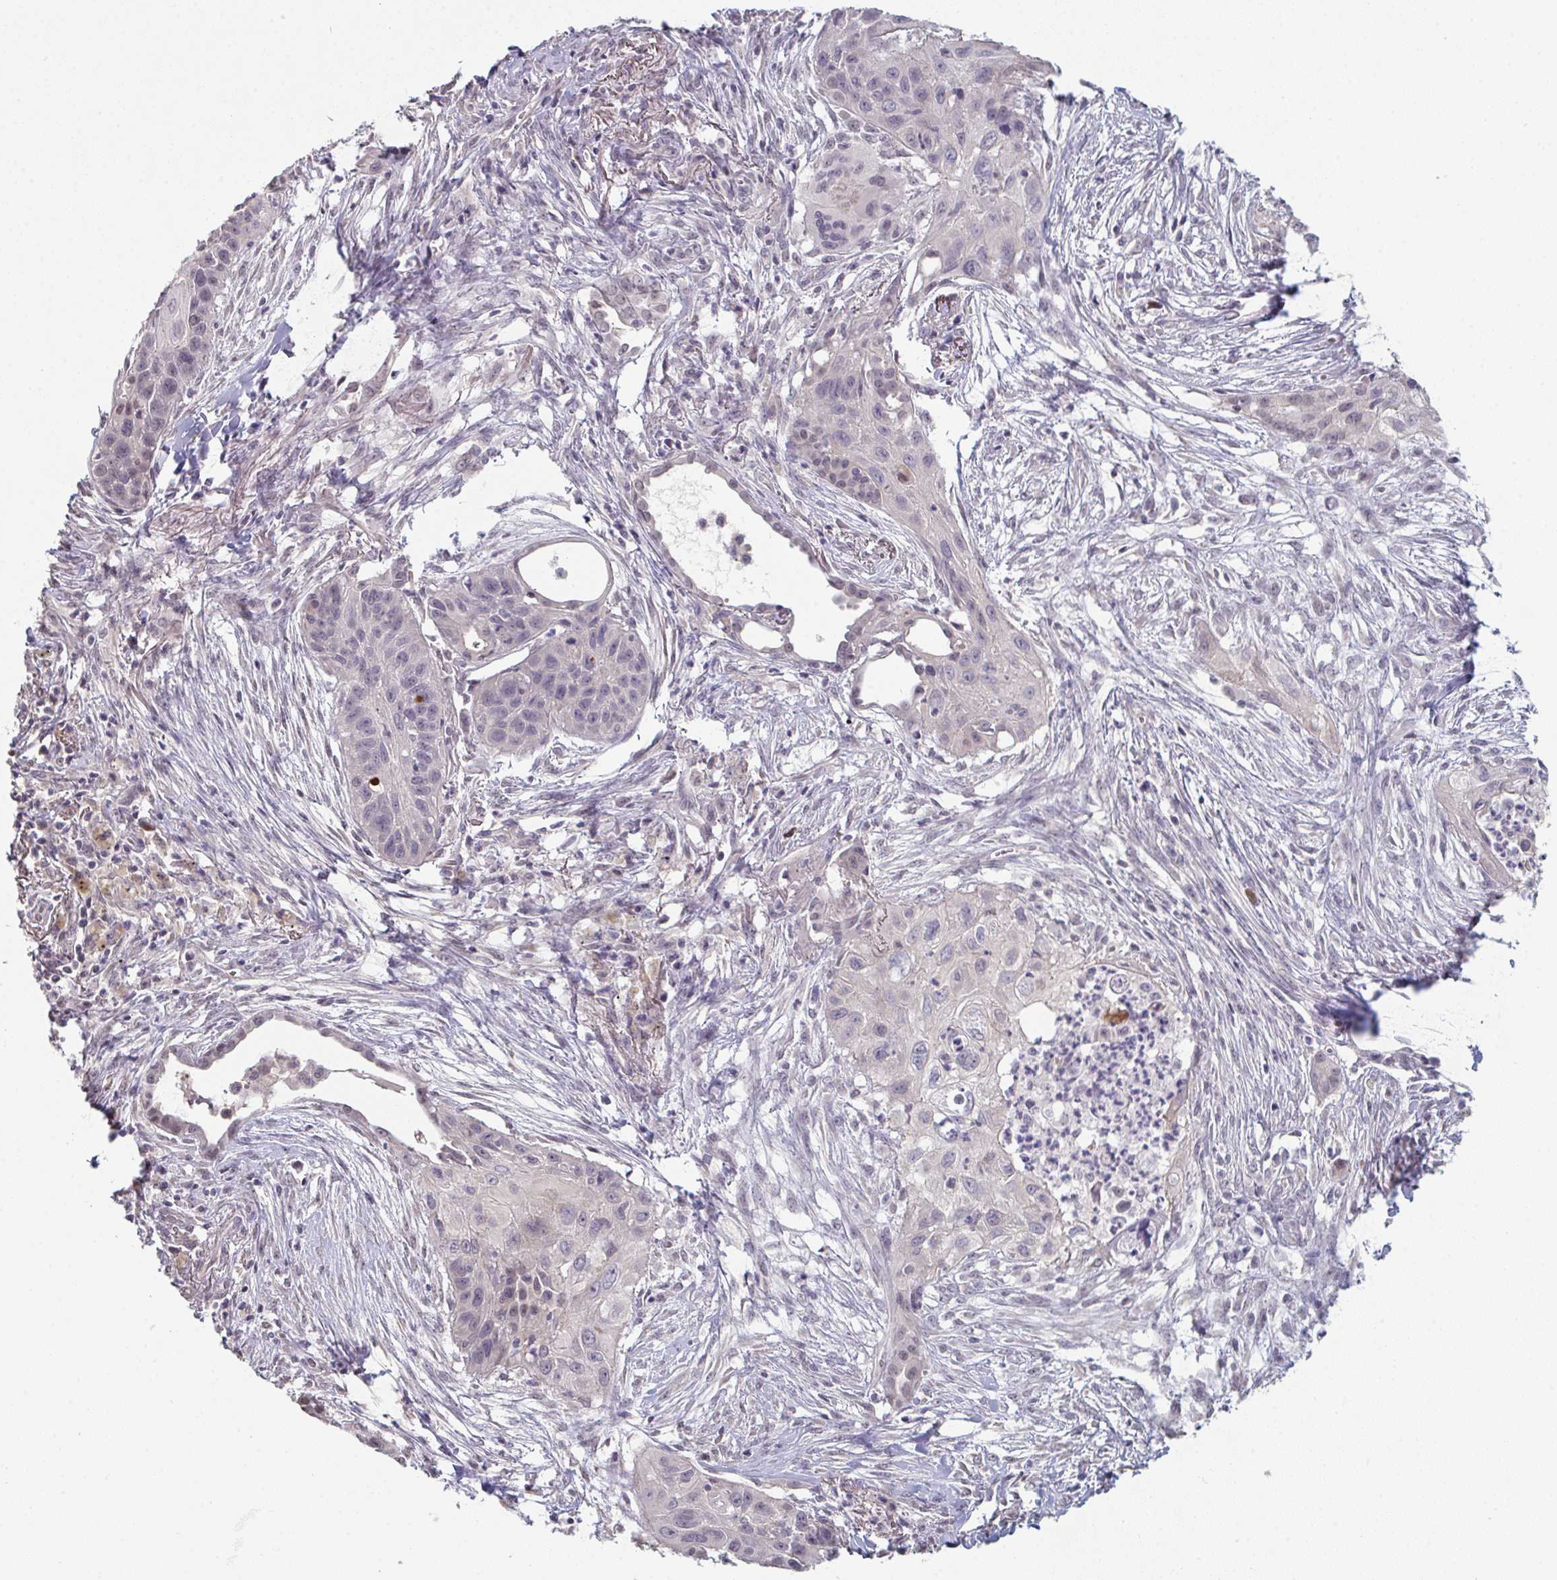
{"staining": {"intensity": "negative", "quantity": "none", "location": "none"}, "tissue": "lung cancer", "cell_type": "Tumor cells", "image_type": "cancer", "snomed": [{"axis": "morphology", "description": "Squamous cell carcinoma, NOS"}, {"axis": "topography", "description": "Lung"}], "caption": "An image of human squamous cell carcinoma (lung) is negative for staining in tumor cells. (Stains: DAB immunohistochemistry with hematoxylin counter stain, Microscopy: brightfield microscopy at high magnification).", "gene": "ZNF214", "patient": {"sex": "male", "age": 71}}